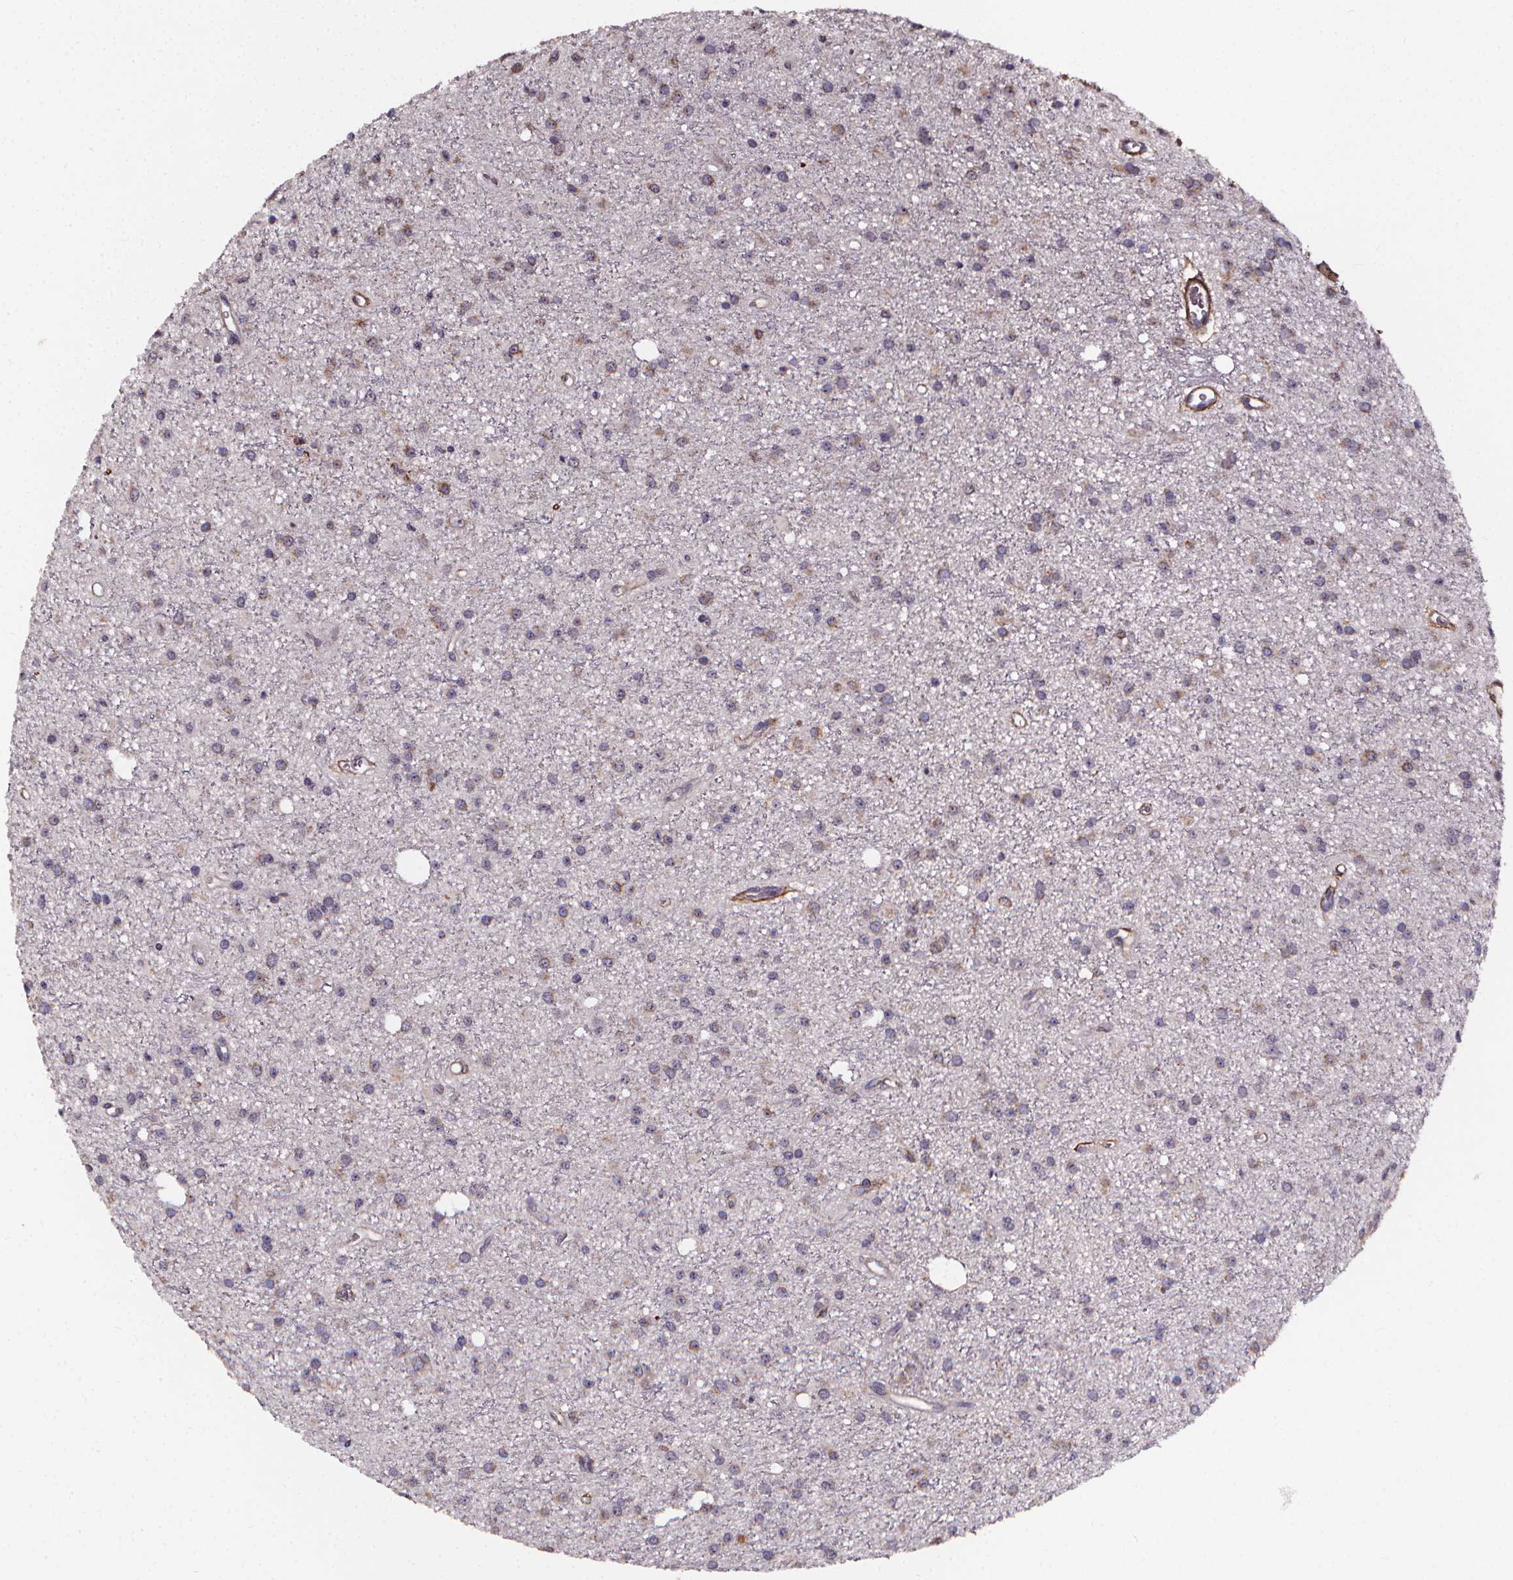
{"staining": {"intensity": "negative", "quantity": "none", "location": "none"}, "tissue": "glioma", "cell_type": "Tumor cells", "image_type": "cancer", "snomed": [{"axis": "morphology", "description": "Glioma, malignant, Low grade"}, {"axis": "topography", "description": "Brain"}], "caption": "Image shows no significant protein expression in tumor cells of glioma.", "gene": "AEBP1", "patient": {"sex": "male", "age": 27}}